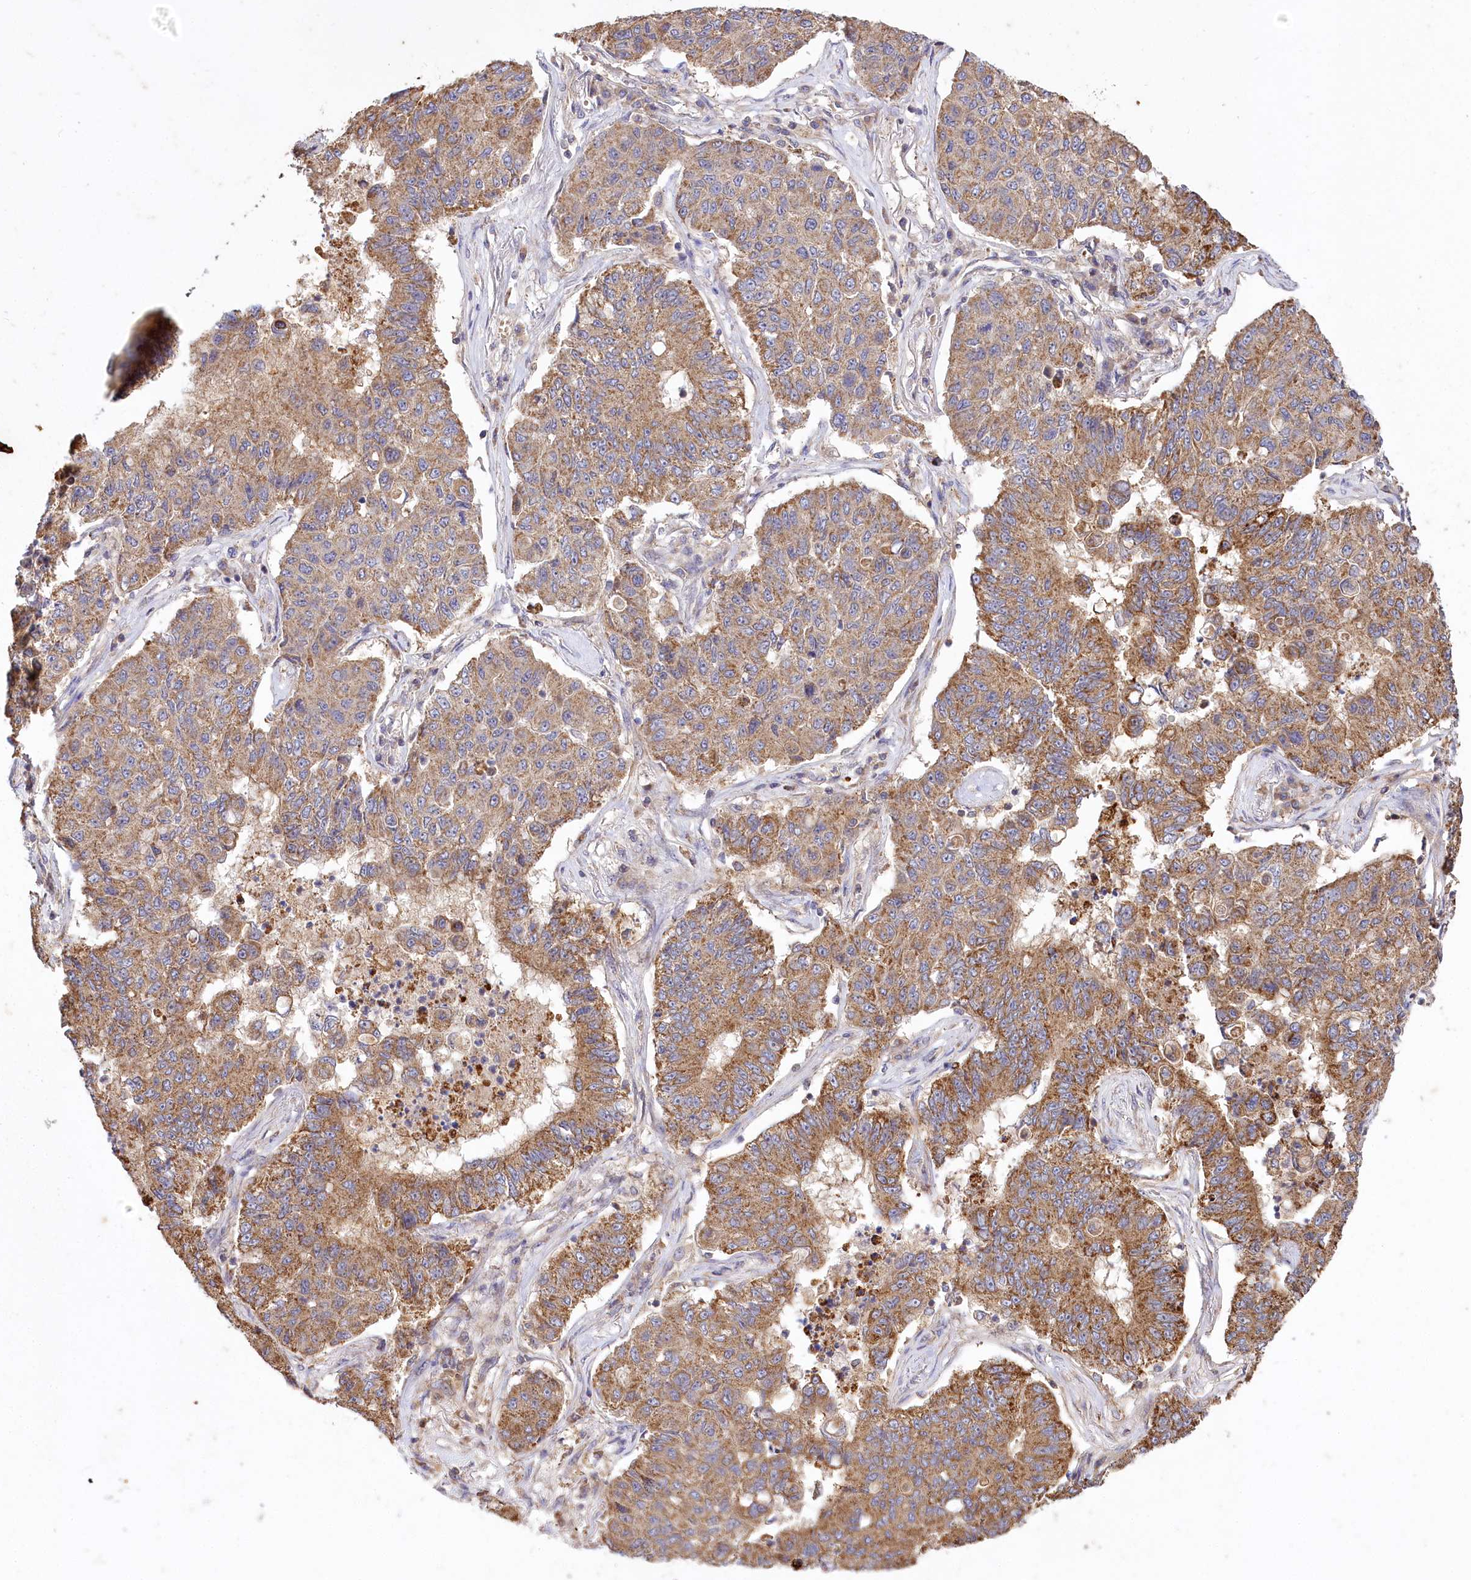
{"staining": {"intensity": "moderate", "quantity": ">75%", "location": "cytoplasmic/membranous"}, "tissue": "lung cancer", "cell_type": "Tumor cells", "image_type": "cancer", "snomed": [{"axis": "morphology", "description": "Squamous cell carcinoma, NOS"}, {"axis": "topography", "description": "Lung"}], "caption": "Squamous cell carcinoma (lung) stained for a protein displays moderate cytoplasmic/membranous positivity in tumor cells.", "gene": "CARD19", "patient": {"sex": "male", "age": 74}}